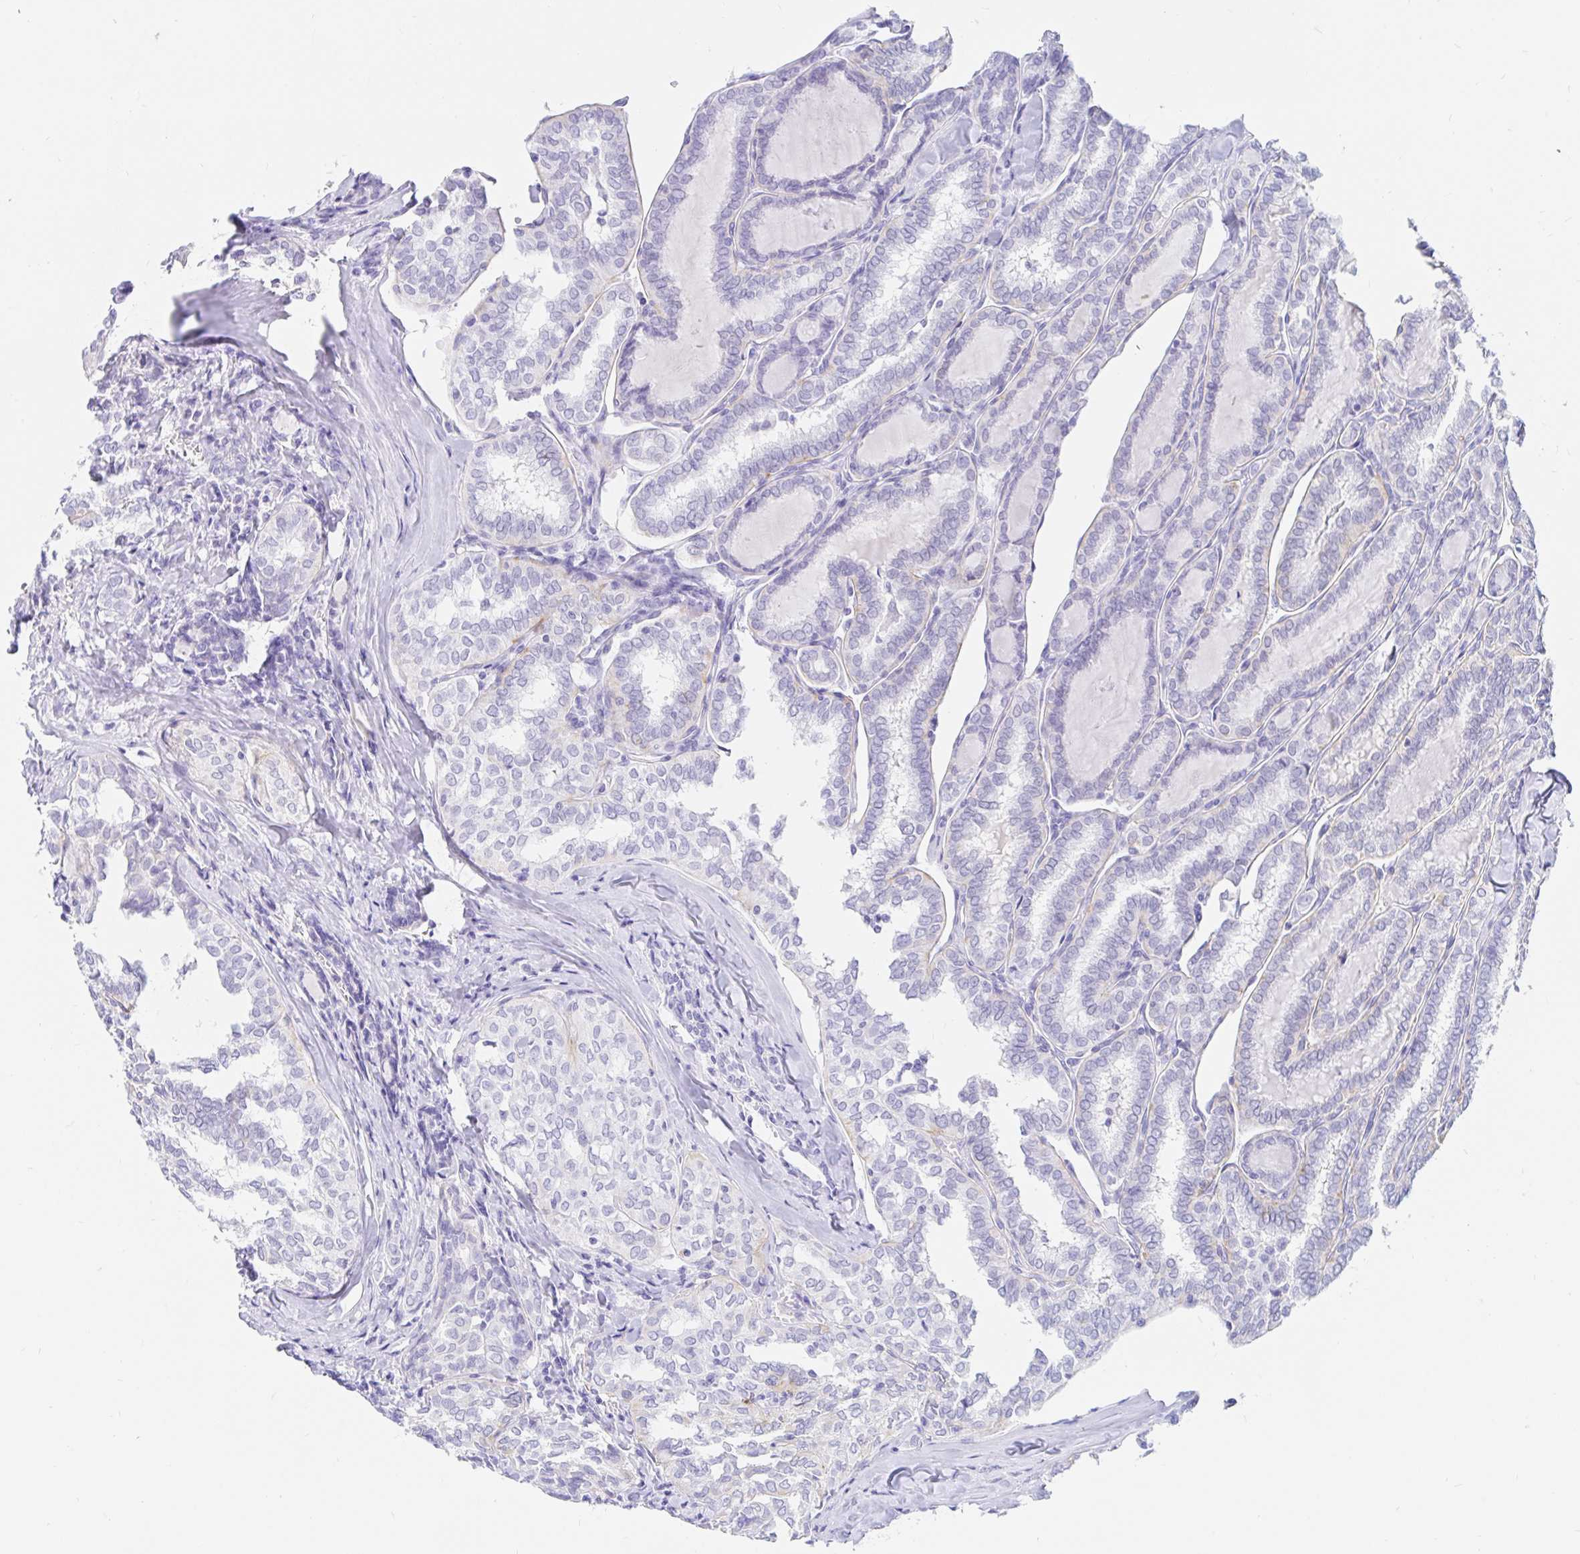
{"staining": {"intensity": "negative", "quantity": "none", "location": "none"}, "tissue": "thyroid cancer", "cell_type": "Tumor cells", "image_type": "cancer", "snomed": [{"axis": "morphology", "description": "Papillary adenocarcinoma, NOS"}, {"axis": "topography", "description": "Thyroid gland"}], "caption": "This is an immunohistochemistry histopathology image of human thyroid cancer (papillary adenocarcinoma). There is no expression in tumor cells.", "gene": "OR6T1", "patient": {"sex": "female", "age": 30}}